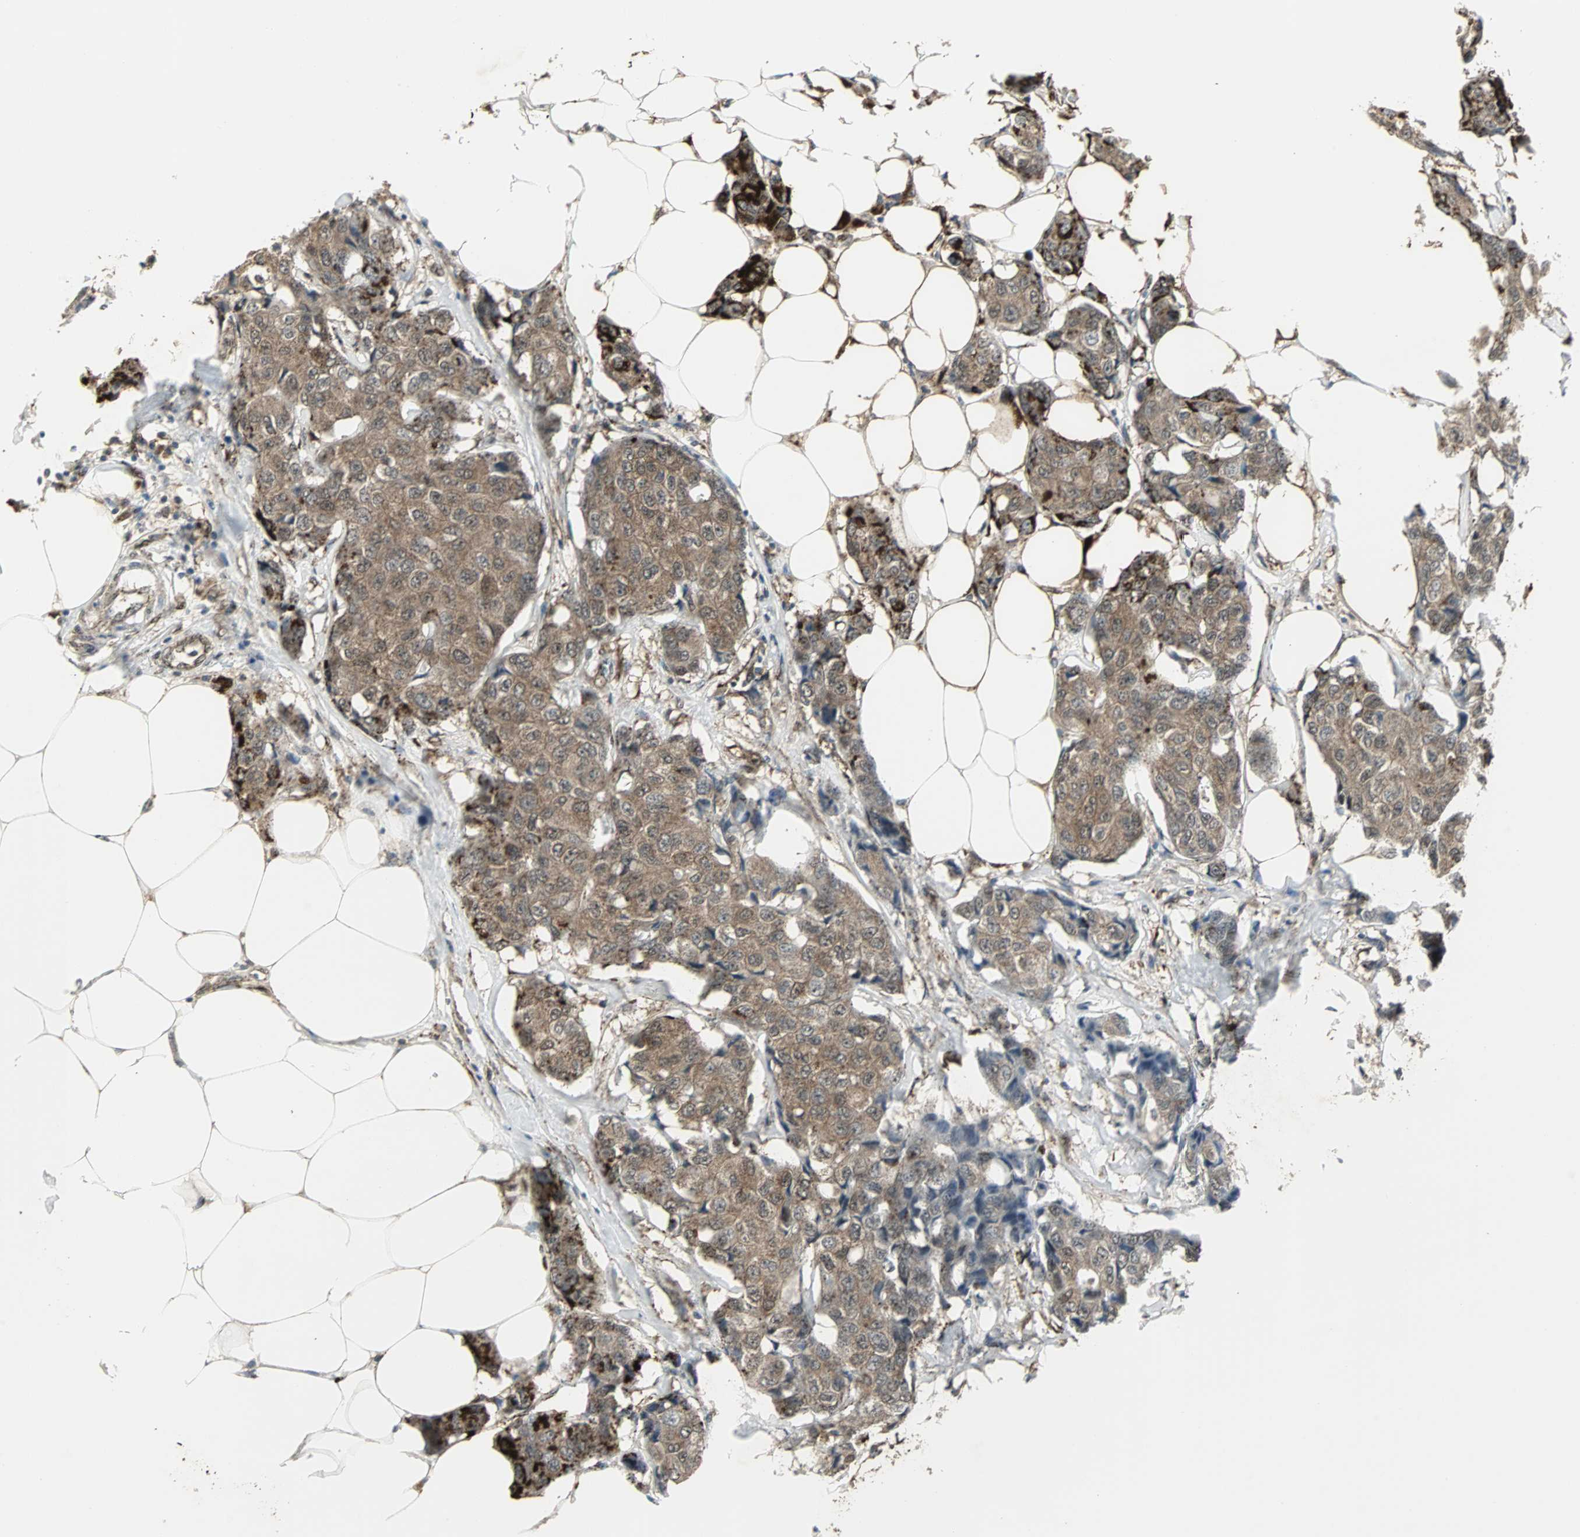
{"staining": {"intensity": "moderate", "quantity": ">75%", "location": "cytoplasmic/membranous,nuclear"}, "tissue": "breast cancer", "cell_type": "Tumor cells", "image_type": "cancer", "snomed": [{"axis": "morphology", "description": "Duct carcinoma"}, {"axis": "topography", "description": "Breast"}], "caption": "IHC staining of breast cancer (intraductal carcinoma), which reveals medium levels of moderate cytoplasmic/membranous and nuclear staining in approximately >75% of tumor cells indicating moderate cytoplasmic/membranous and nuclear protein positivity. The staining was performed using DAB (brown) for protein detection and nuclei were counterstained in hematoxylin (blue).", "gene": "PLIN3", "patient": {"sex": "female", "age": 80}}